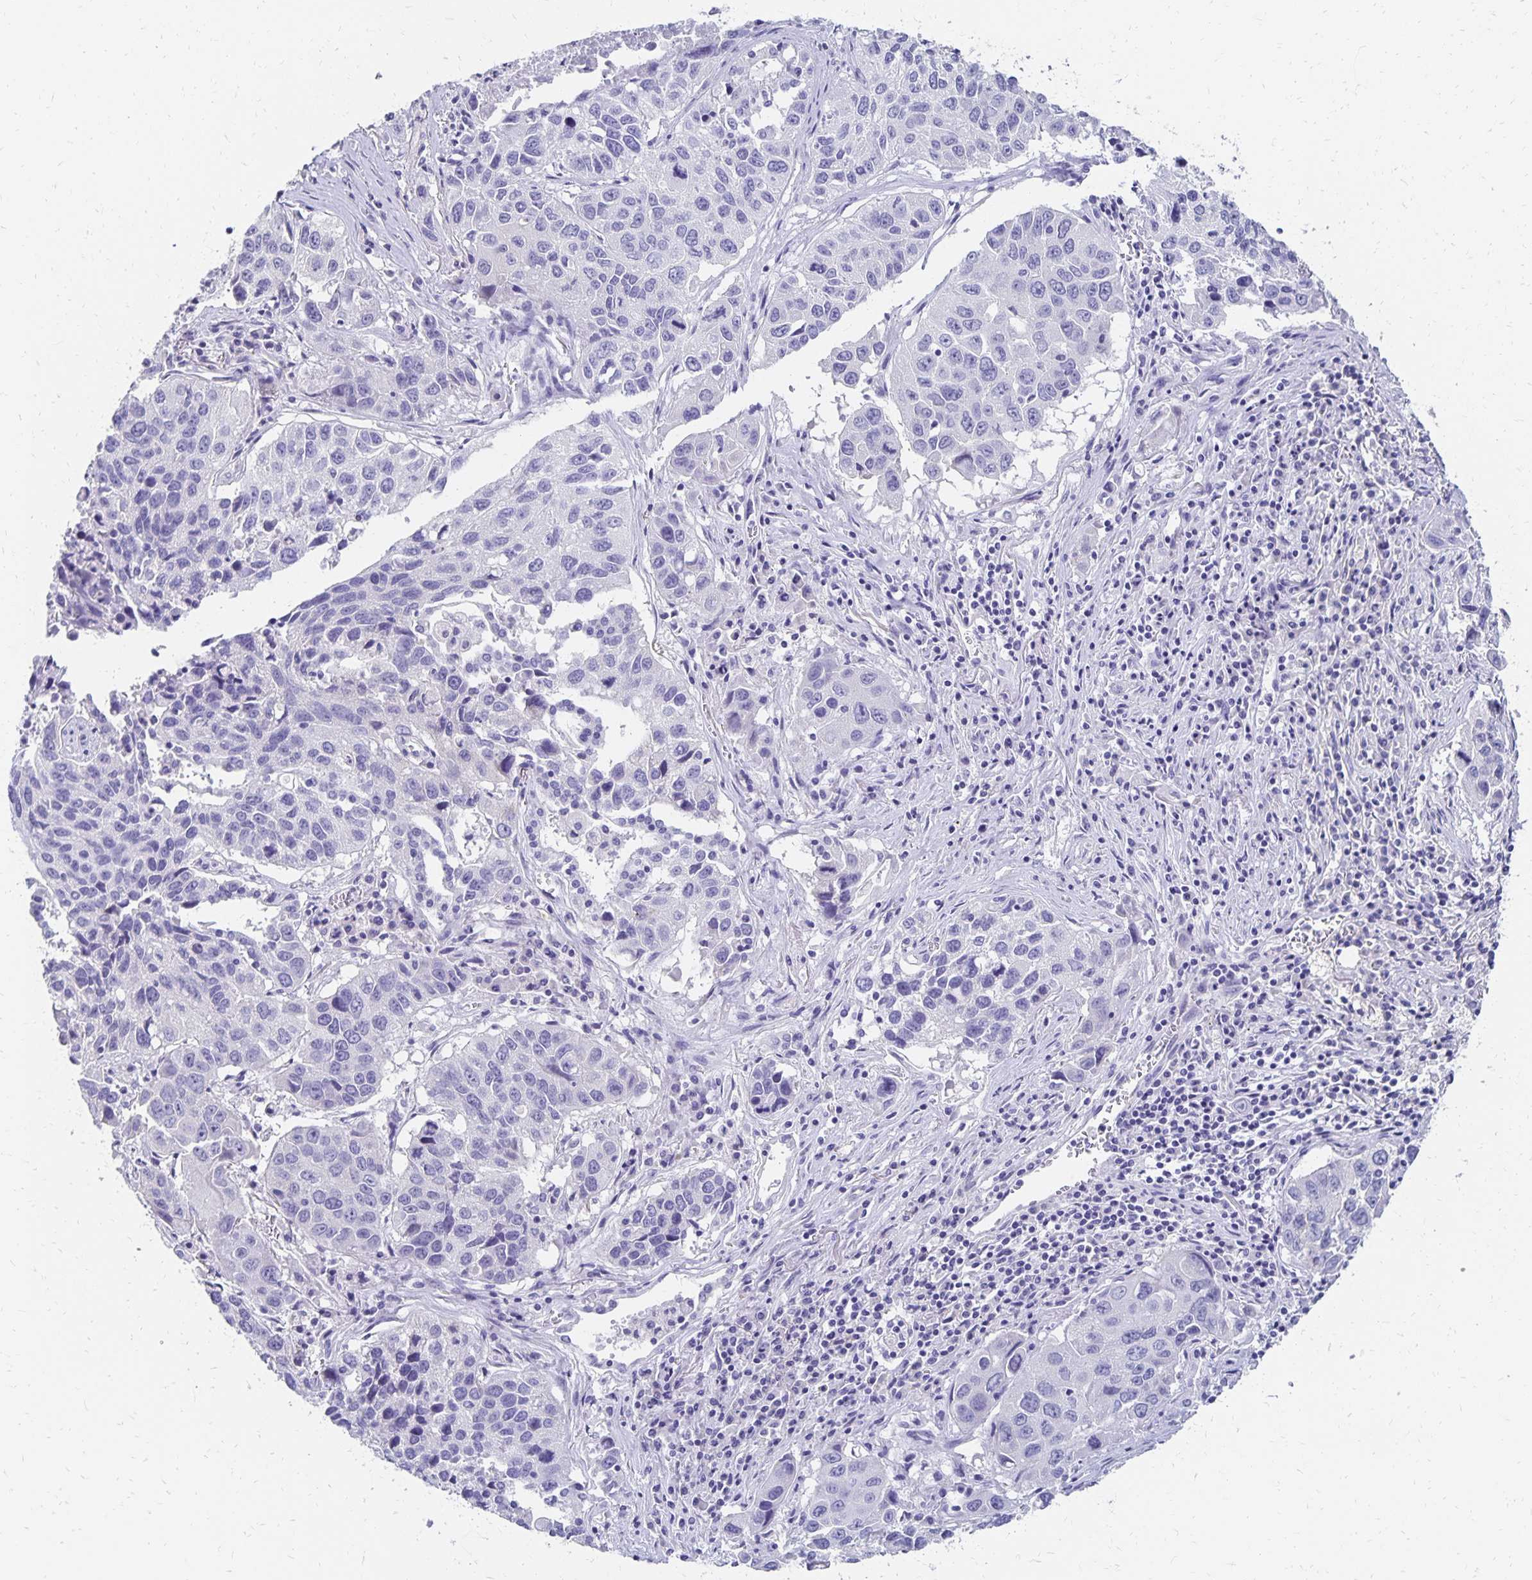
{"staining": {"intensity": "negative", "quantity": "none", "location": "none"}, "tissue": "lung cancer", "cell_type": "Tumor cells", "image_type": "cancer", "snomed": [{"axis": "morphology", "description": "Squamous cell carcinoma, NOS"}, {"axis": "topography", "description": "Lung"}], "caption": "Photomicrograph shows no significant protein expression in tumor cells of lung squamous cell carcinoma.", "gene": "DYNLT4", "patient": {"sex": "female", "age": 61}}